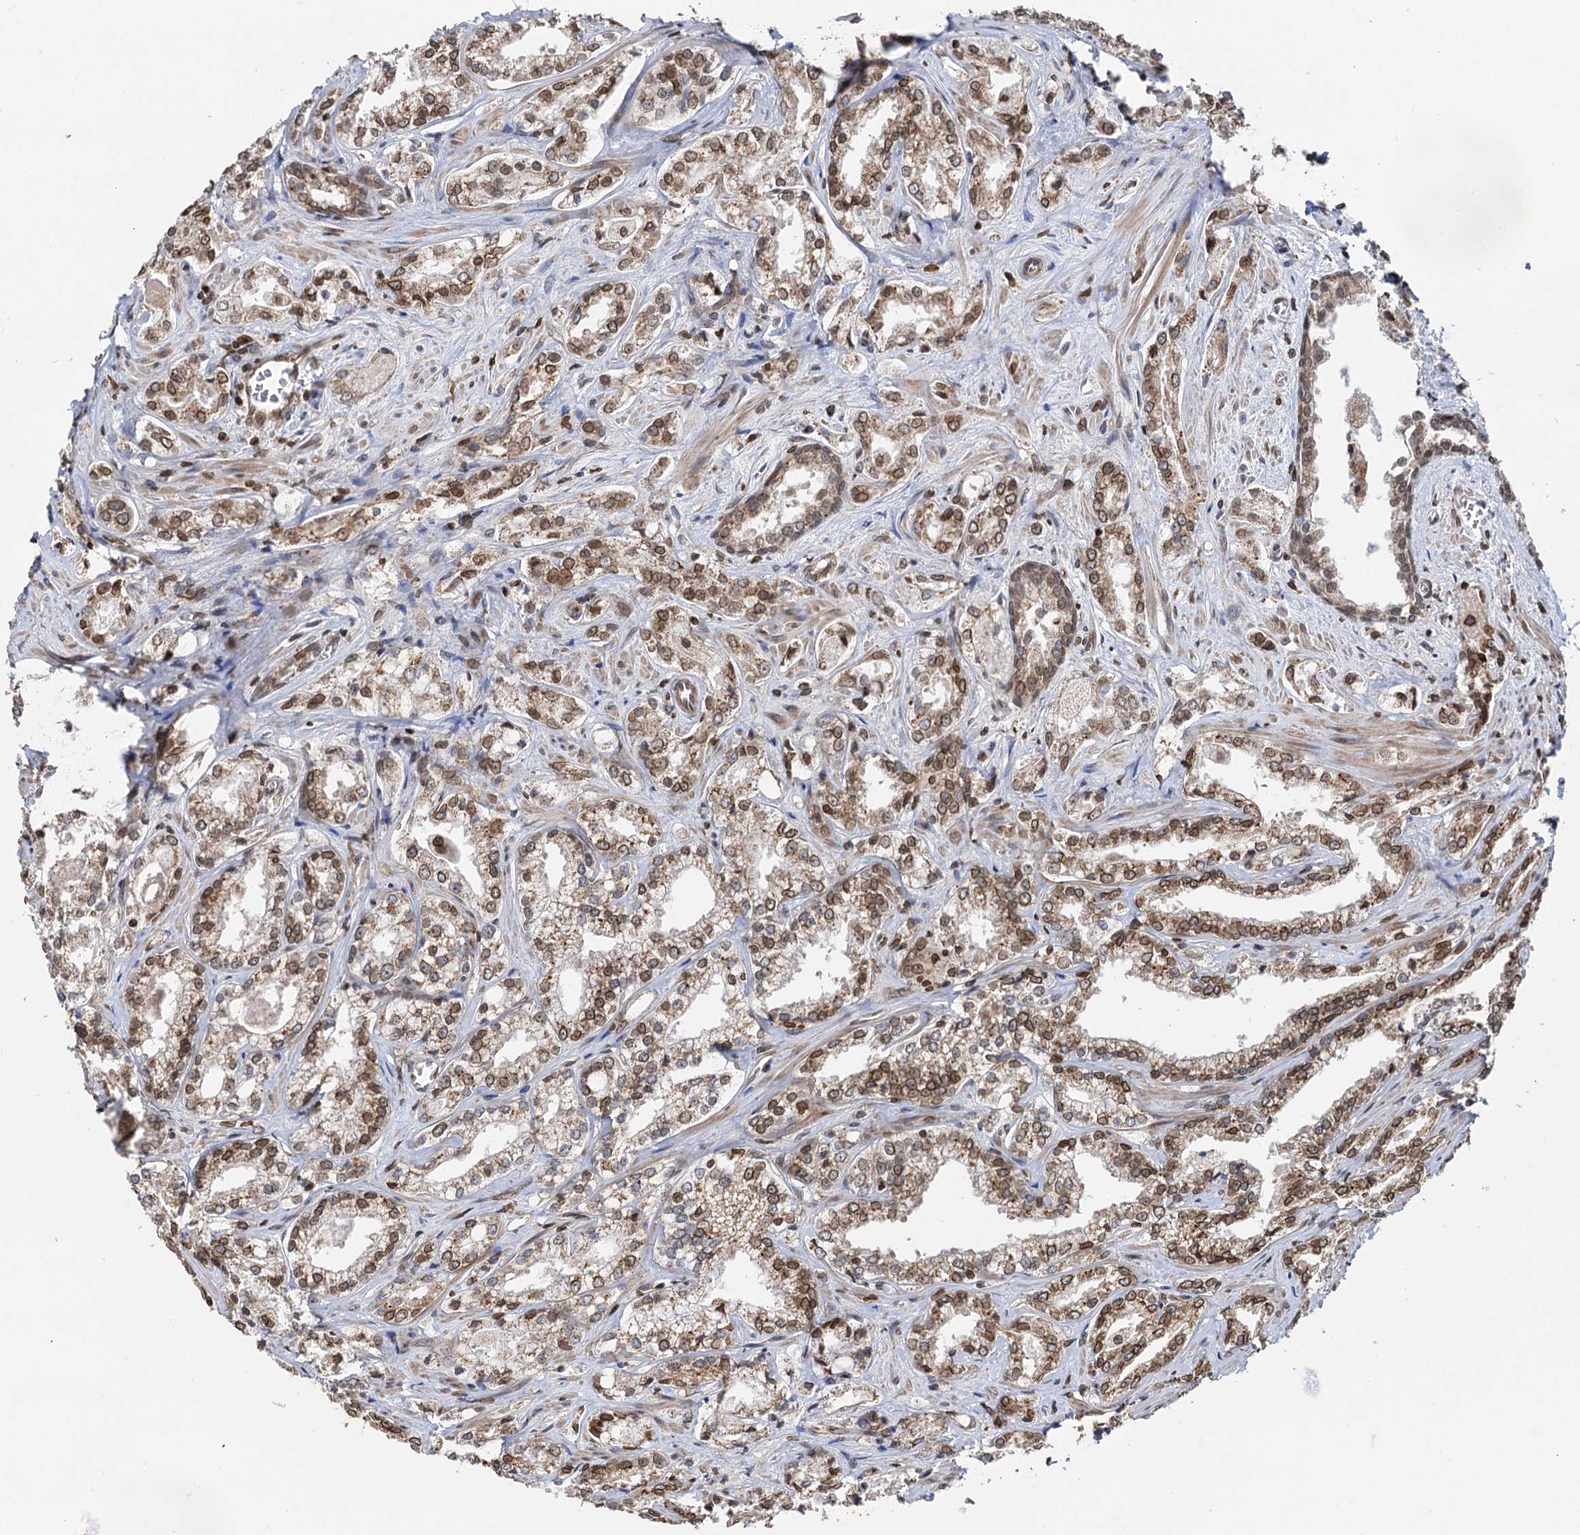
{"staining": {"intensity": "moderate", "quantity": ">75%", "location": "cytoplasmic/membranous,nuclear"}, "tissue": "prostate cancer", "cell_type": "Tumor cells", "image_type": "cancer", "snomed": [{"axis": "morphology", "description": "Adenocarcinoma, Low grade"}, {"axis": "topography", "description": "Prostate"}], "caption": "Immunohistochemical staining of prostate cancer (low-grade adenocarcinoma) exhibits medium levels of moderate cytoplasmic/membranous and nuclear positivity in about >75% of tumor cells.", "gene": "ZC3H13", "patient": {"sex": "male", "age": 47}}